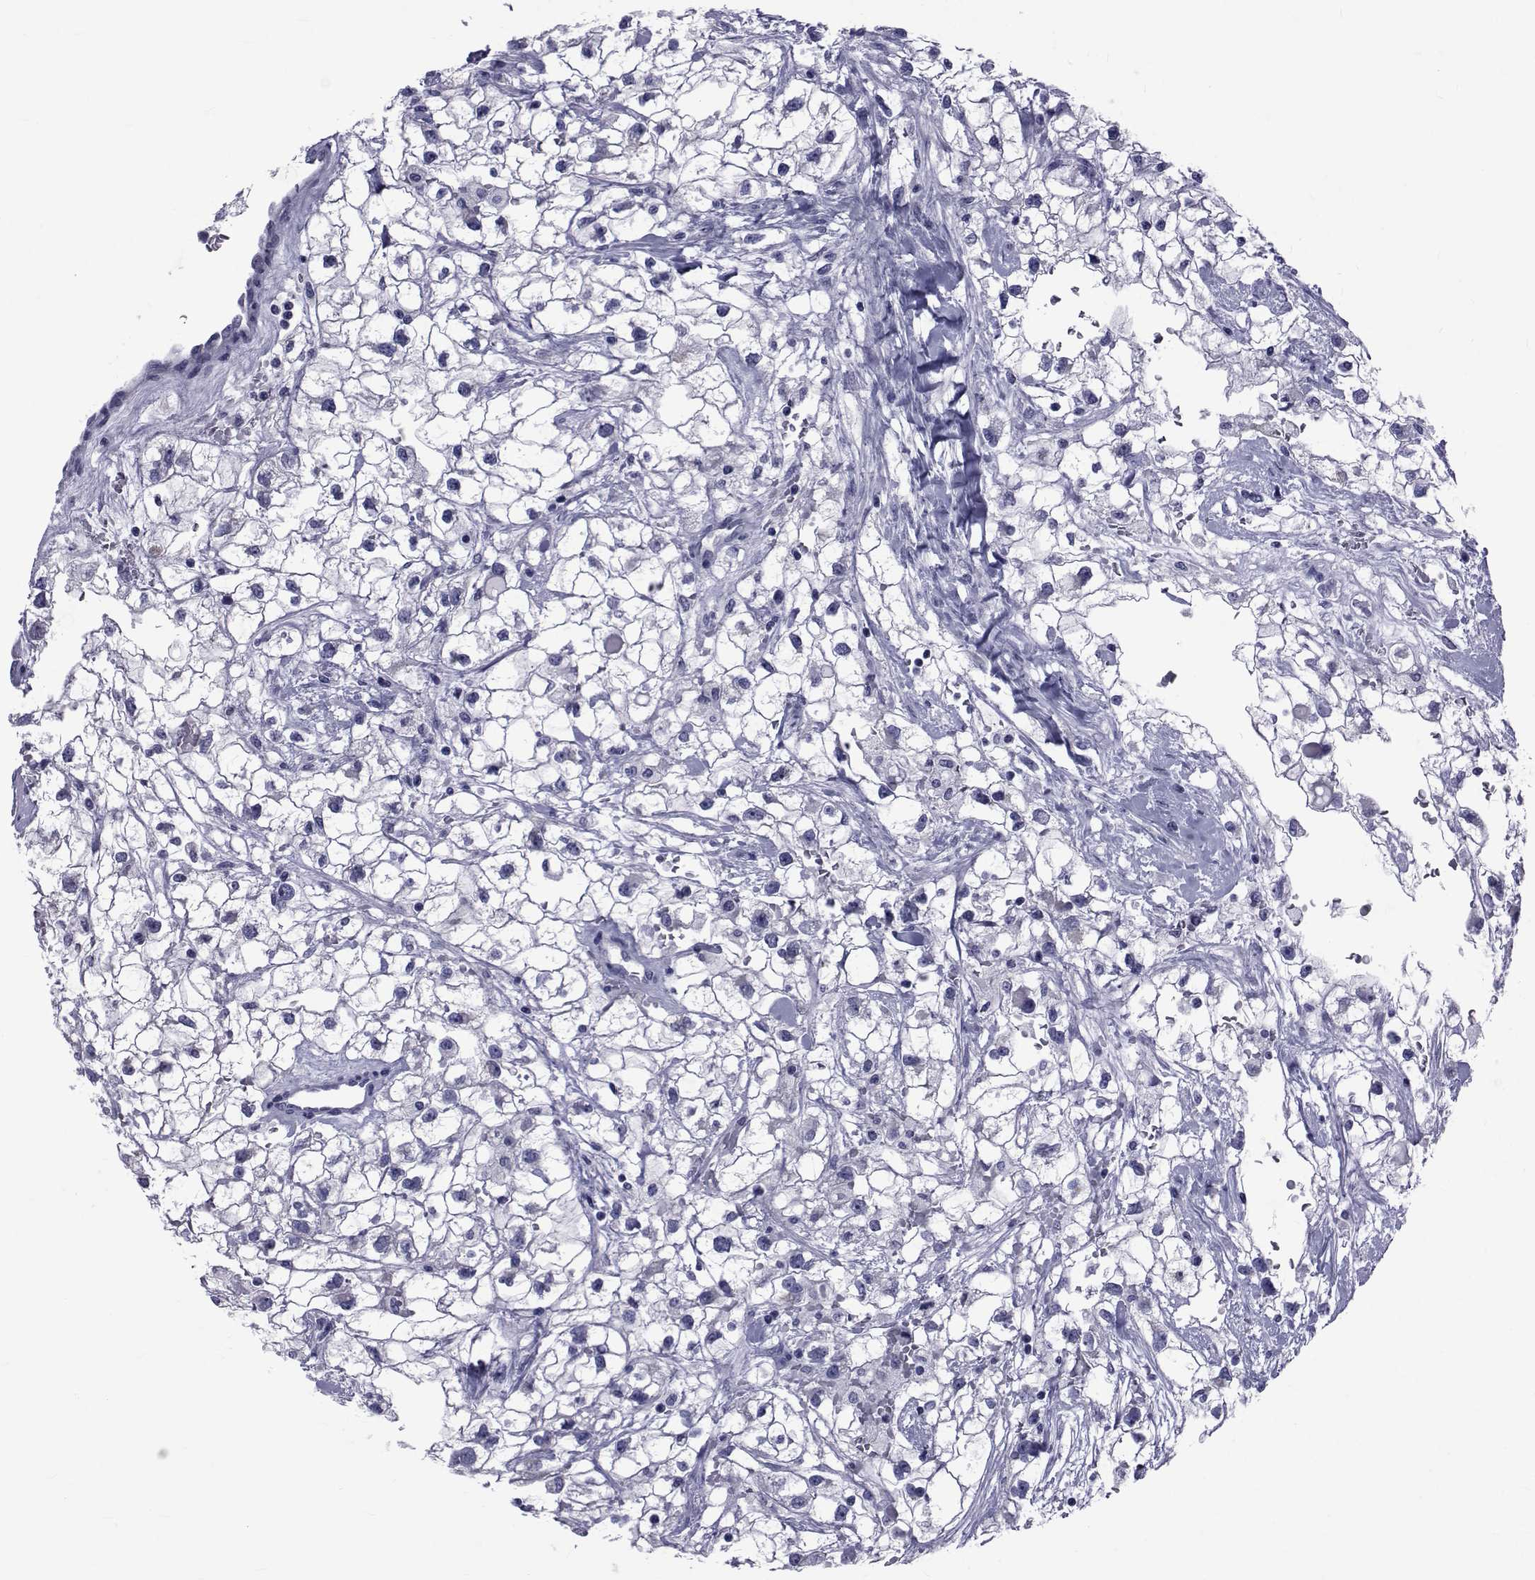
{"staining": {"intensity": "negative", "quantity": "none", "location": "none"}, "tissue": "renal cancer", "cell_type": "Tumor cells", "image_type": "cancer", "snomed": [{"axis": "morphology", "description": "Adenocarcinoma, NOS"}, {"axis": "topography", "description": "Kidney"}], "caption": "Tumor cells are negative for protein expression in human renal adenocarcinoma. (DAB IHC, high magnification).", "gene": "GKAP1", "patient": {"sex": "male", "age": 59}}